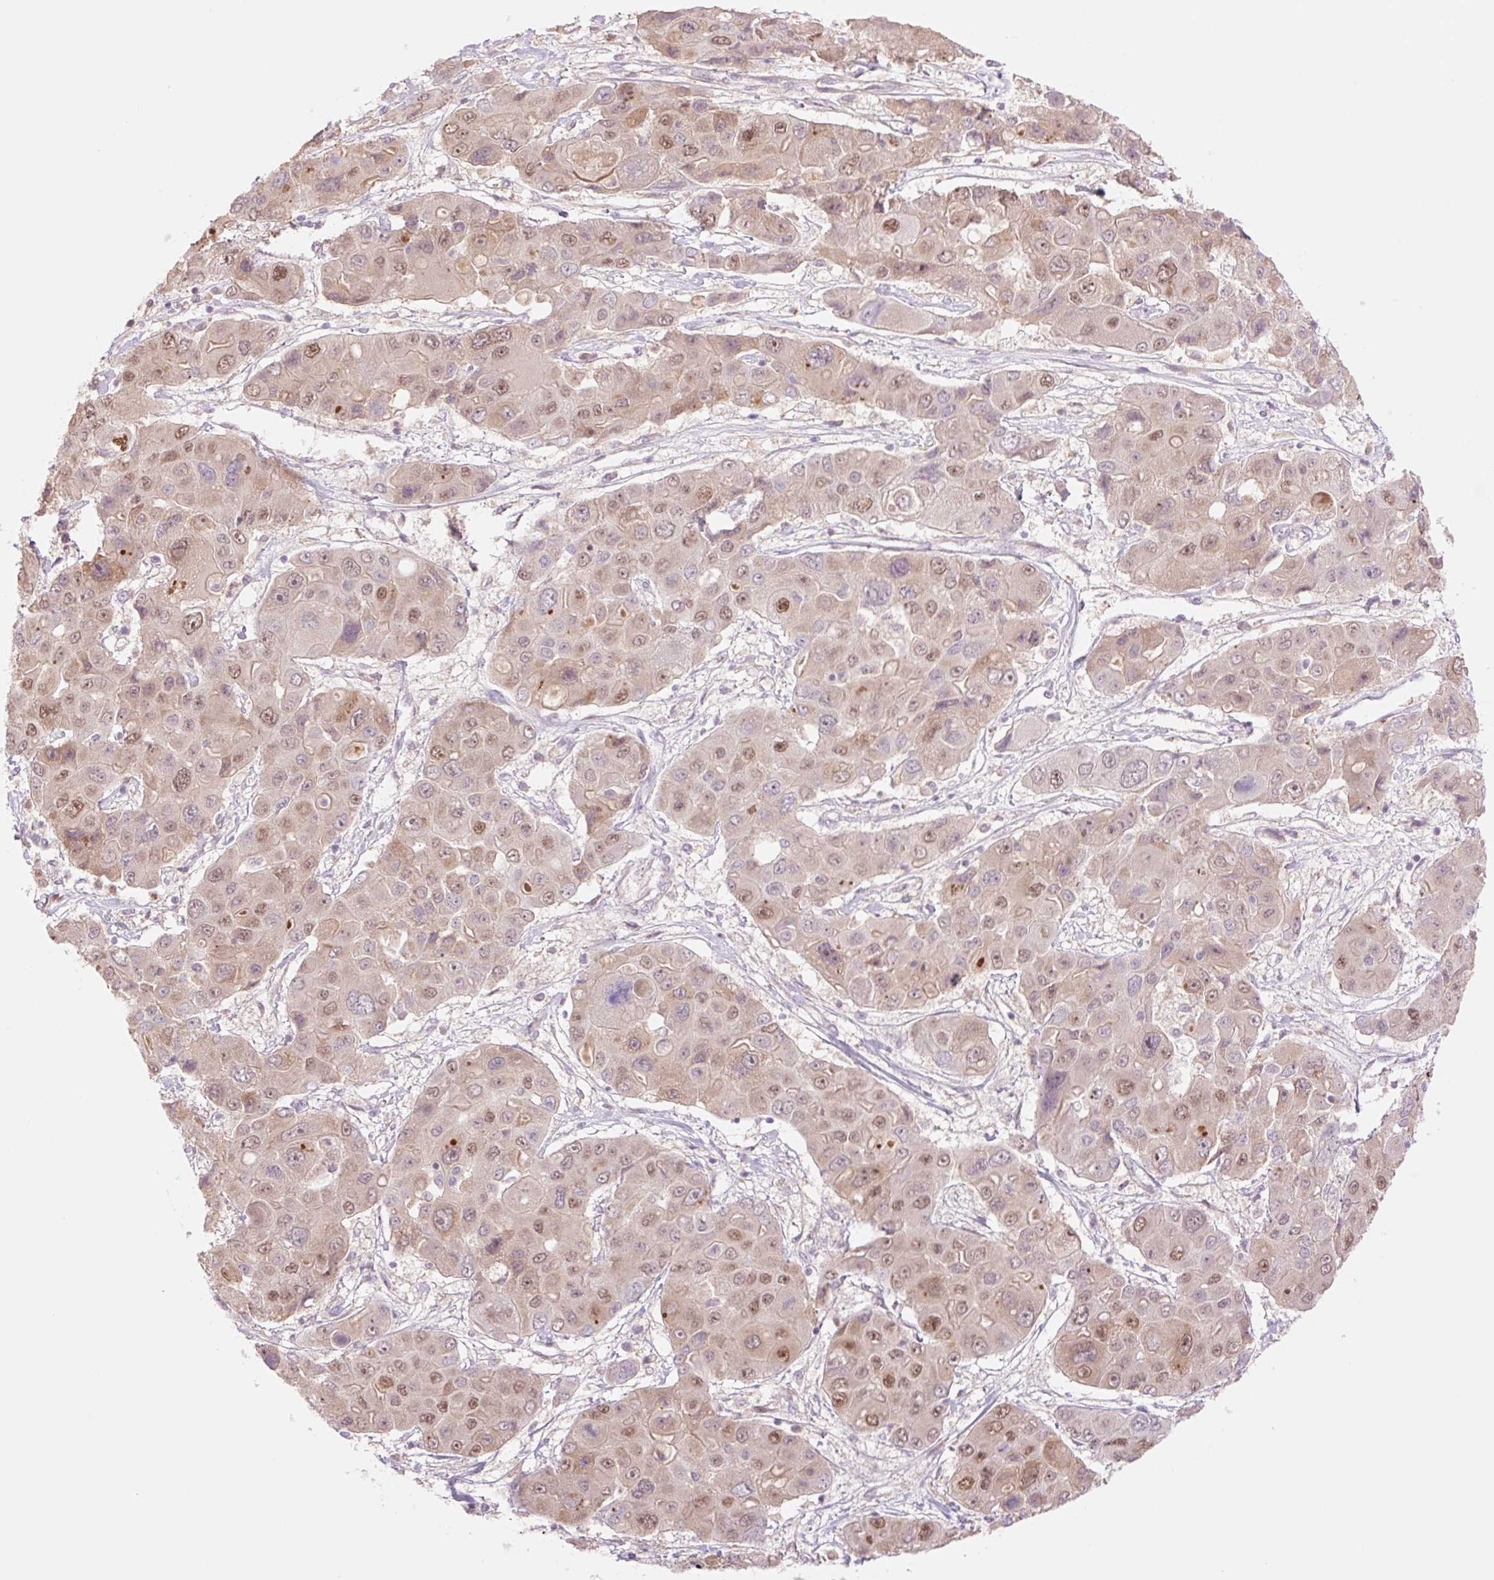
{"staining": {"intensity": "moderate", "quantity": "25%-75%", "location": "nuclear"}, "tissue": "liver cancer", "cell_type": "Tumor cells", "image_type": "cancer", "snomed": [{"axis": "morphology", "description": "Cholangiocarcinoma"}, {"axis": "topography", "description": "Liver"}], "caption": "Immunohistochemistry (IHC) staining of liver cancer (cholangiocarcinoma), which exhibits medium levels of moderate nuclear positivity in about 25%-75% of tumor cells indicating moderate nuclear protein staining. The staining was performed using DAB (brown) for protein detection and nuclei were counterstained in hematoxylin (blue).", "gene": "HEBP1", "patient": {"sex": "male", "age": 67}}